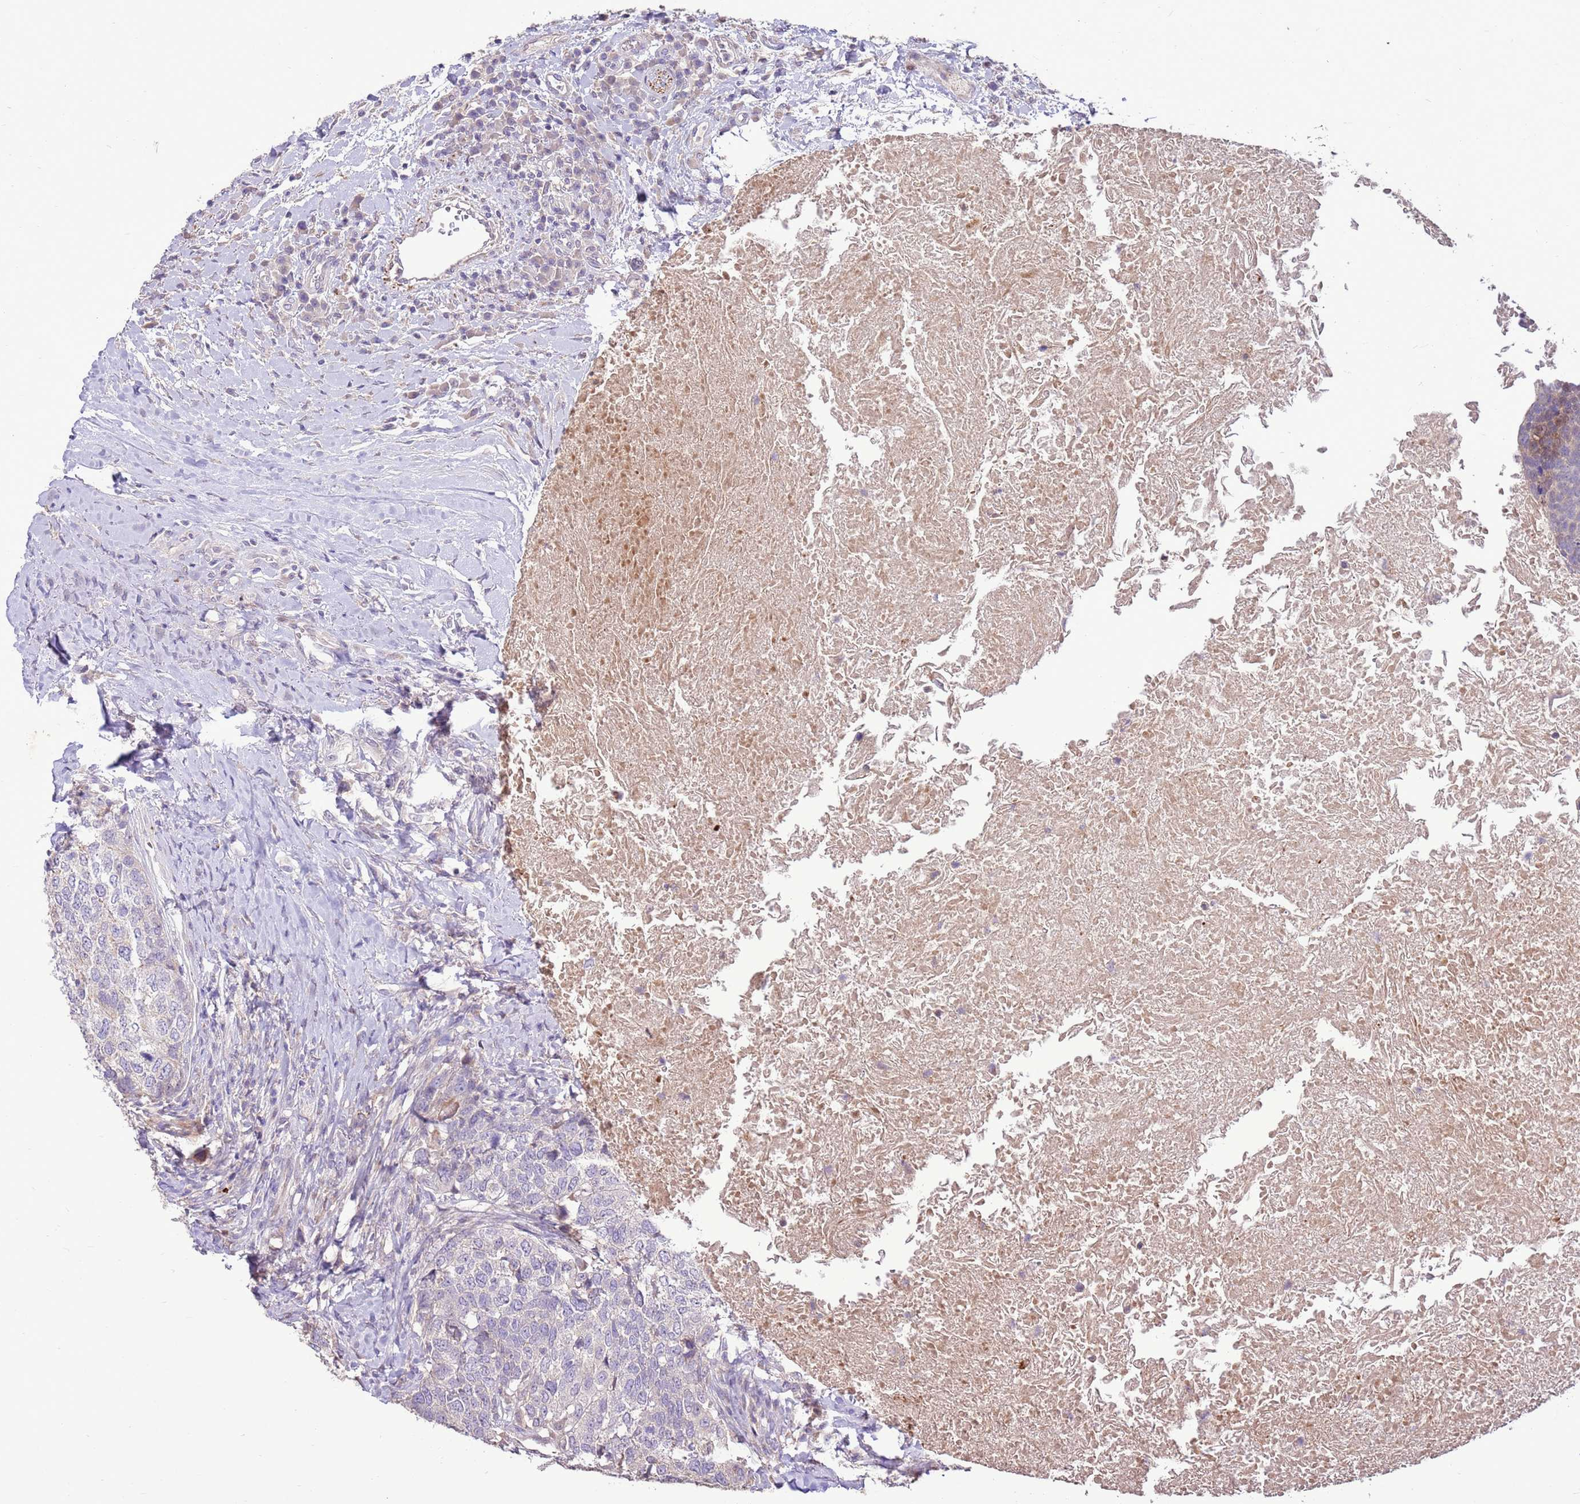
{"staining": {"intensity": "negative", "quantity": "none", "location": "none"}, "tissue": "head and neck cancer", "cell_type": "Tumor cells", "image_type": "cancer", "snomed": [{"axis": "morphology", "description": "Squamous cell carcinoma, NOS"}, {"axis": "morphology", "description": "Squamous cell carcinoma, metastatic, NOS"}, {"axis": "topography", "description": "Lymph node"}, {"axis": "topography", "description": "Head-Neck"}], "caption": "The IHC photomicrograph has no significant positivity in tumor cells of head and neck squamous cell carcinoma tissue.", "gene": "LGI4", "patient": {"sex": "male", "age": 62}}